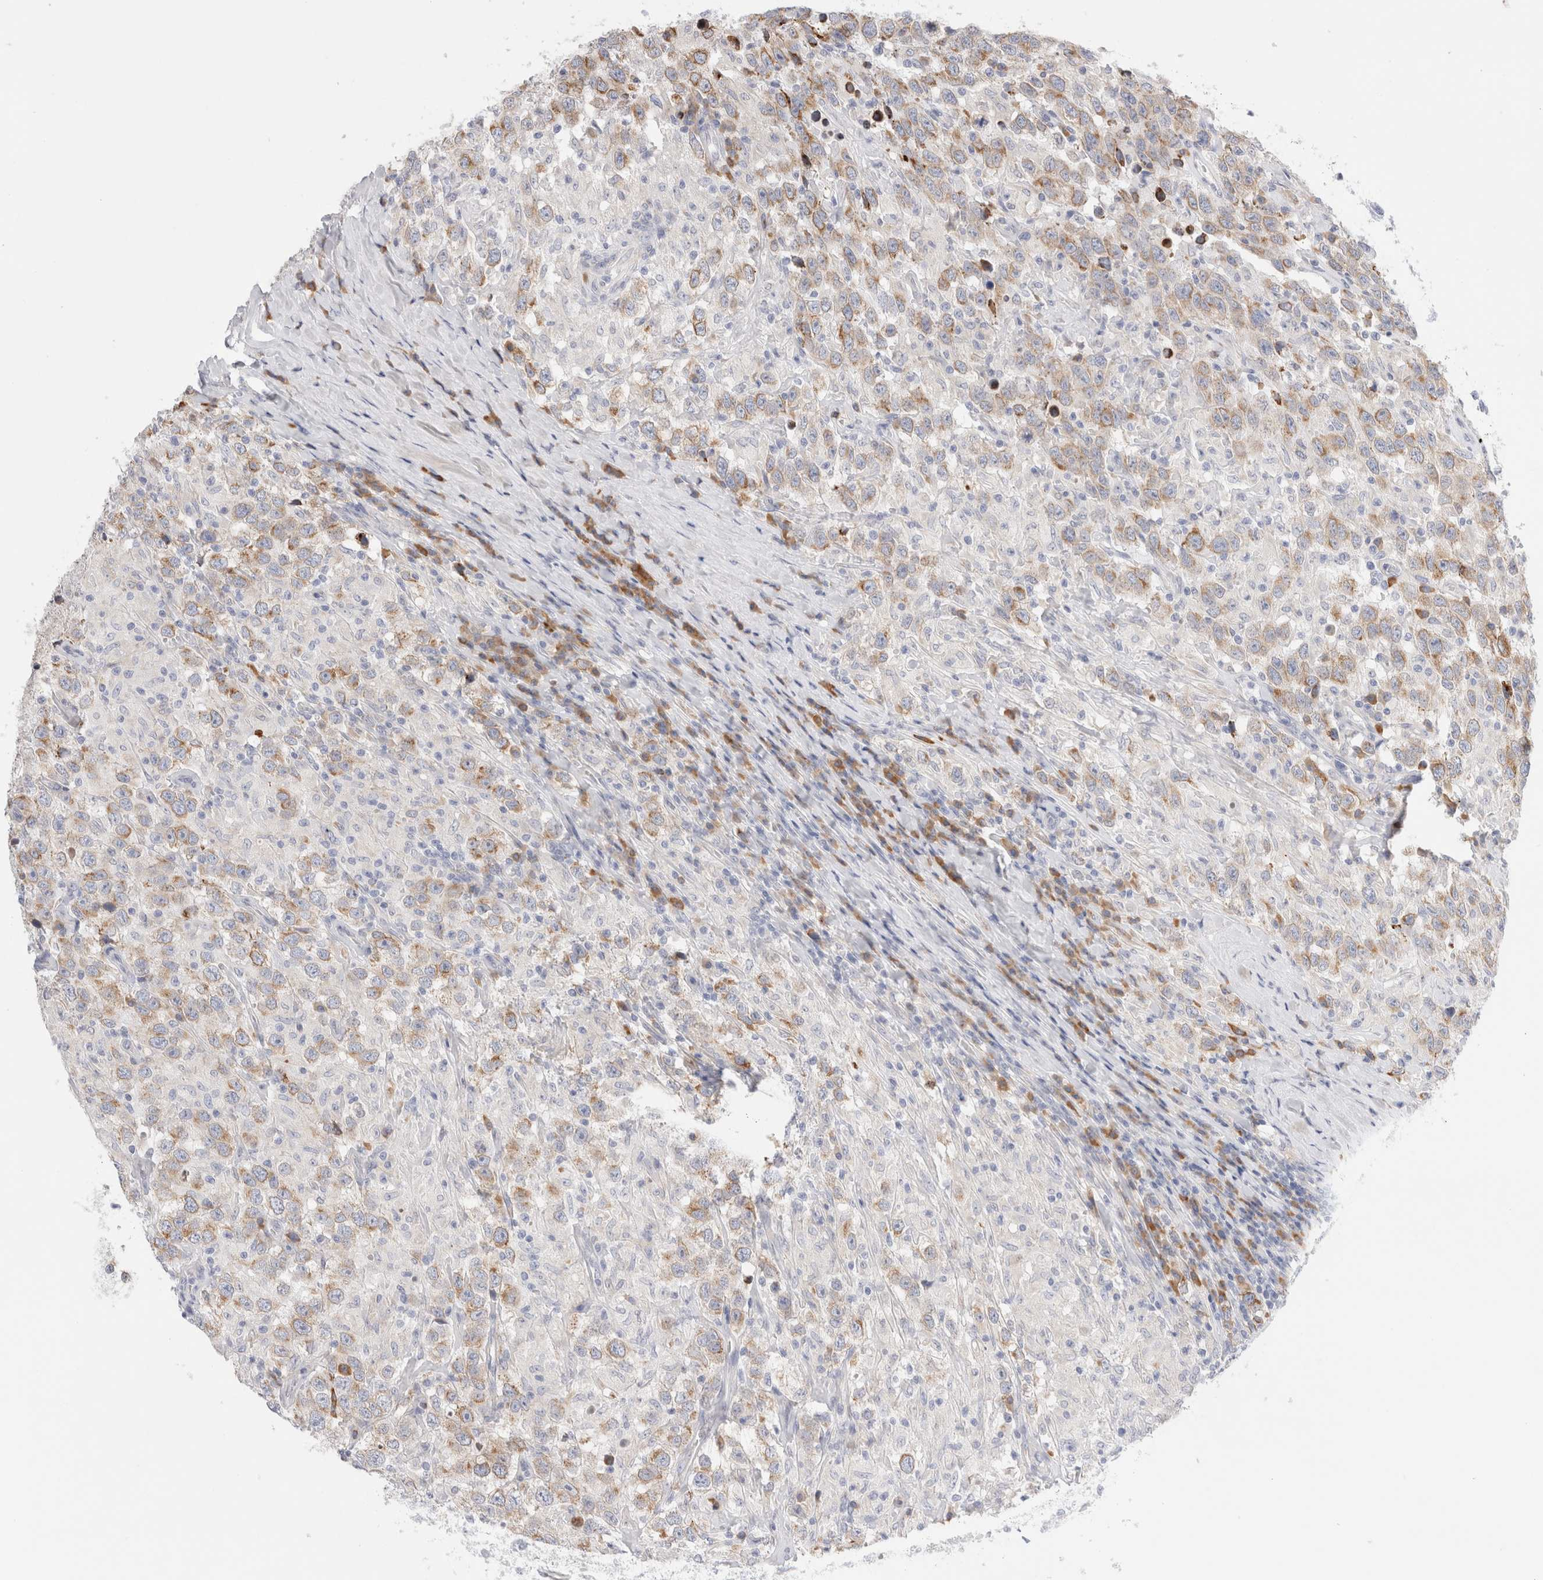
{"staining": {"intensity": "moderate", "quantity": ">75%", "location": "cytoplasmic/membranous"}, "tissue": "testis cancer", "cell_type": "Tumor cells", "image_type": "cancer", "snomed": [{"axis": "morphology", "description": "Seminoma, NOS"}, {"axis": "topography", "description": "Testis"}], "caption": "Human seminoma (testis) stained with a brown dye displays moderate cytoplasmic/membranous positive expression in approximately >75% of tumor cells.", "gene": "CSK", "patient": {"sex": "male", "age": 41}}